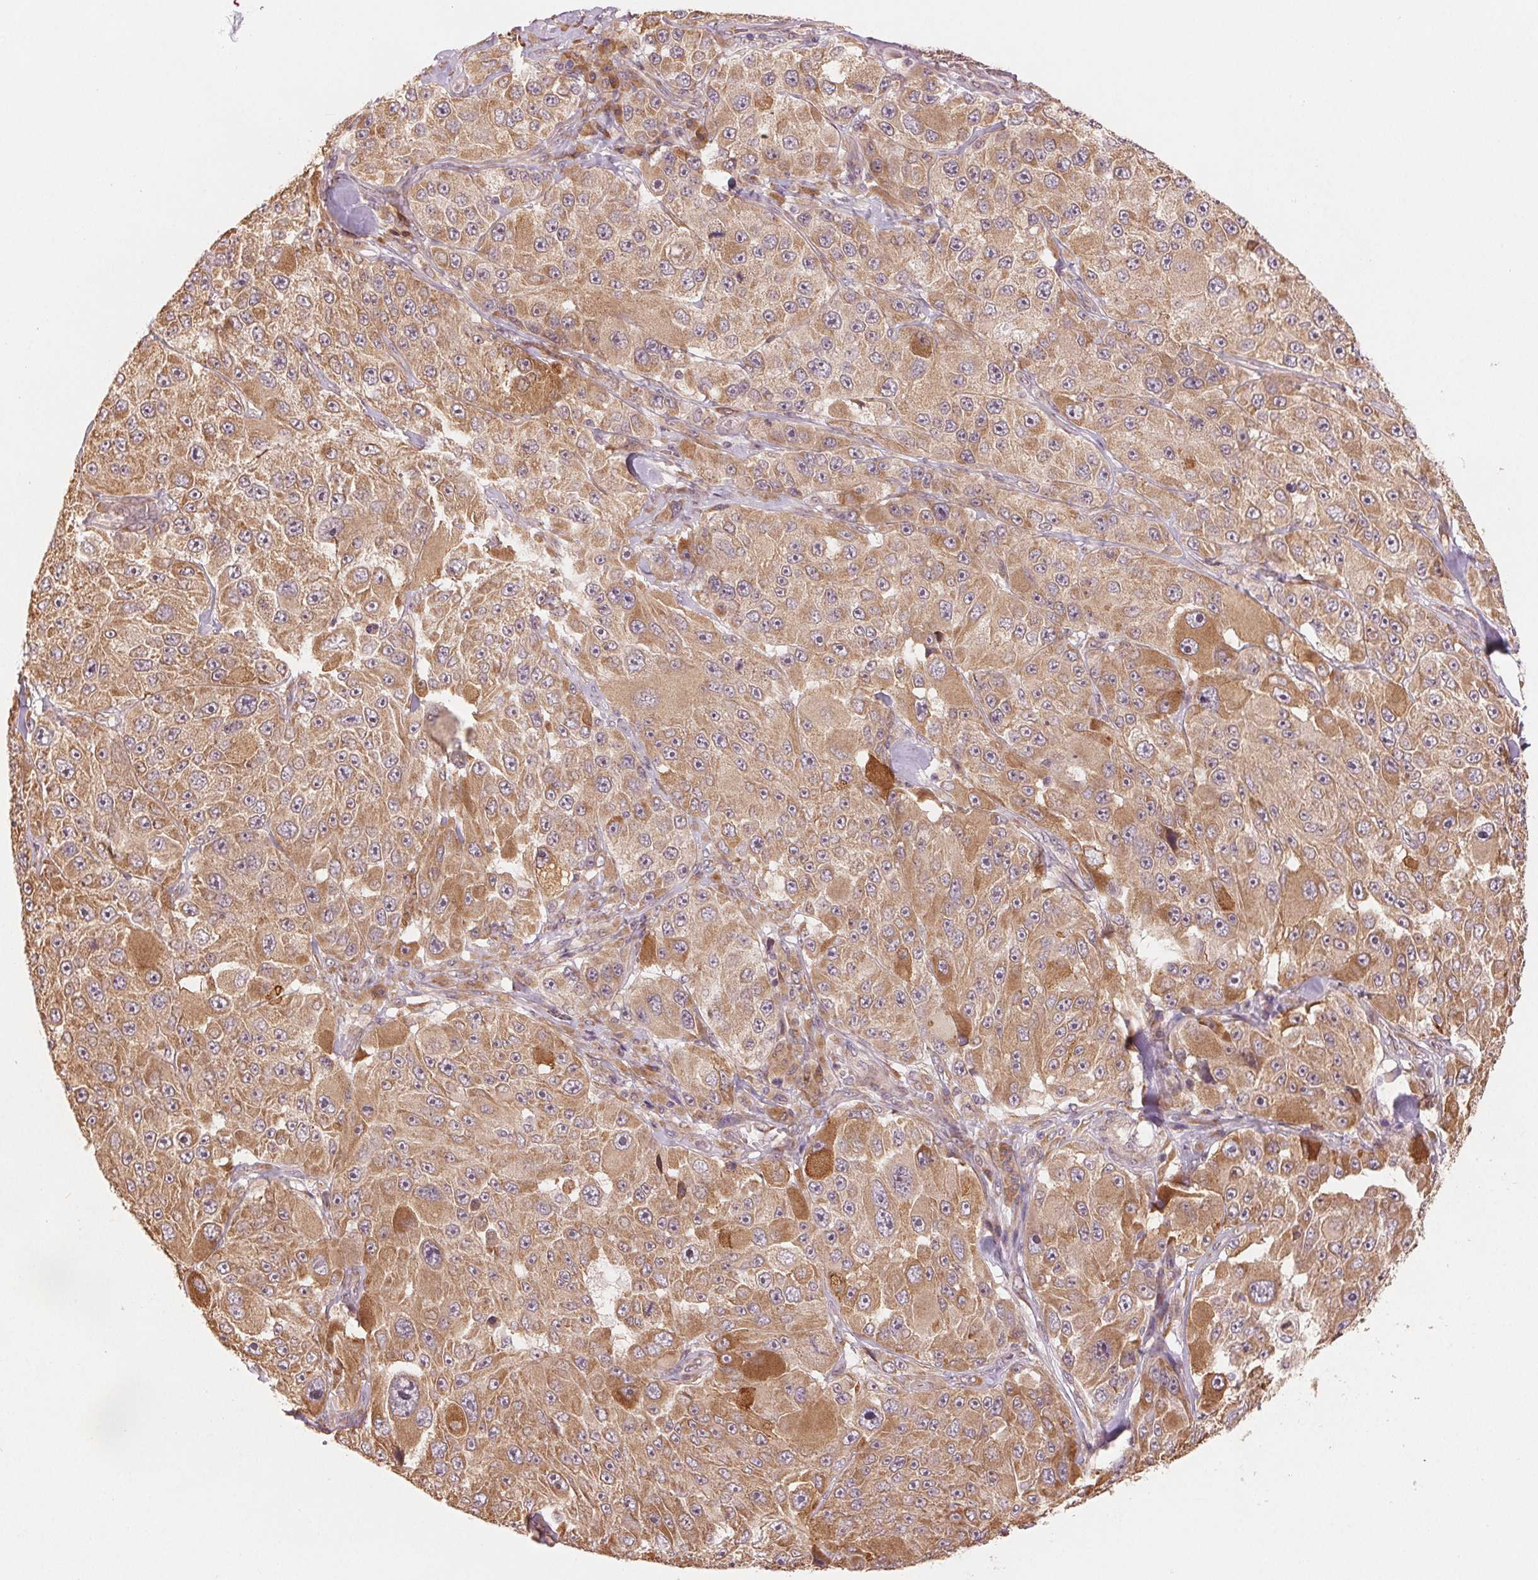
{"staining": {"intensity": "moderate", "quantity": ">75%", "location": "cytoplasmic/membranous"}, "tissue": "melanoma", "cell_type": "Tumor cells", "image_type": "cancer", "snomed": [{"axis": "morphology", "description": "Malignant melanoma, Metastatic site"}, {"axis": "topography", "description": "Lymph node"}], "caption": "About >75% of tumor cells in human melanoma show moderate cytoplasmic/membranous protein expression as visualized by brown immunohistochemical staining.", "gene": "SLC20A1", "patient": {"sex": "male", "age": 62}}